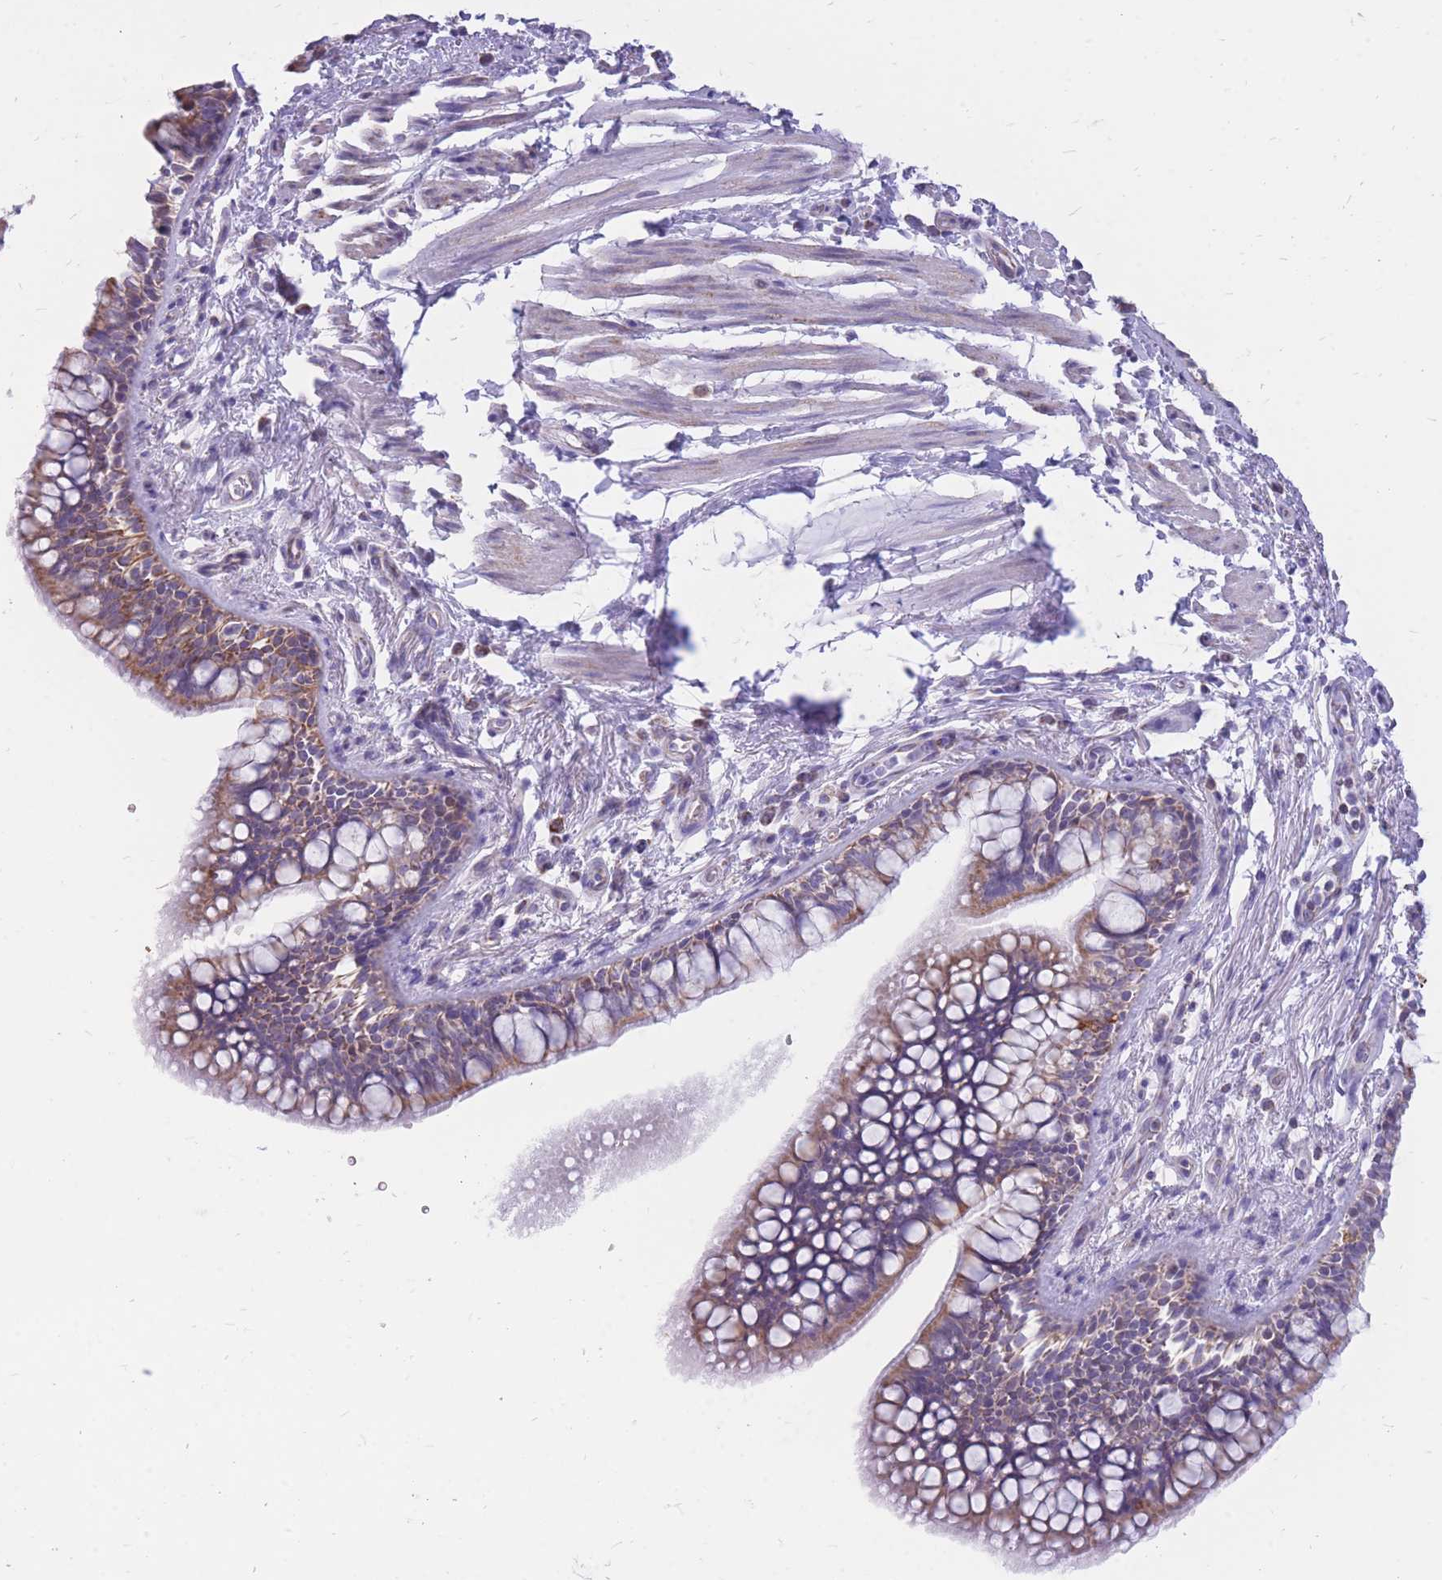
{"staining": {"intensity": "moderate", "quantity": ">75%", "location": "cytoplasmic/membranous"}, "tissue": "bronchus", "cell_type": "Respiratory epithelial cells", "image_type": "normal", "snomed": [{"axis": "morphology", "description": "Normal tissue, NOS"}, {"axis": "morphology", "description": "Neoplasm, uncertain whether benign or malignant"}, {"axis": "topography", "description": "Bronchus"}, {"axis": "topography", "description": "Lung"}], "caption": "Bronchus stained with a brown dye shows moderate cytoplasmic/membranous positive staining in about >75% of respiratory epithelial cells.", "gene": "PCSK1", "patient": {"sex": "male", "age": 55}}